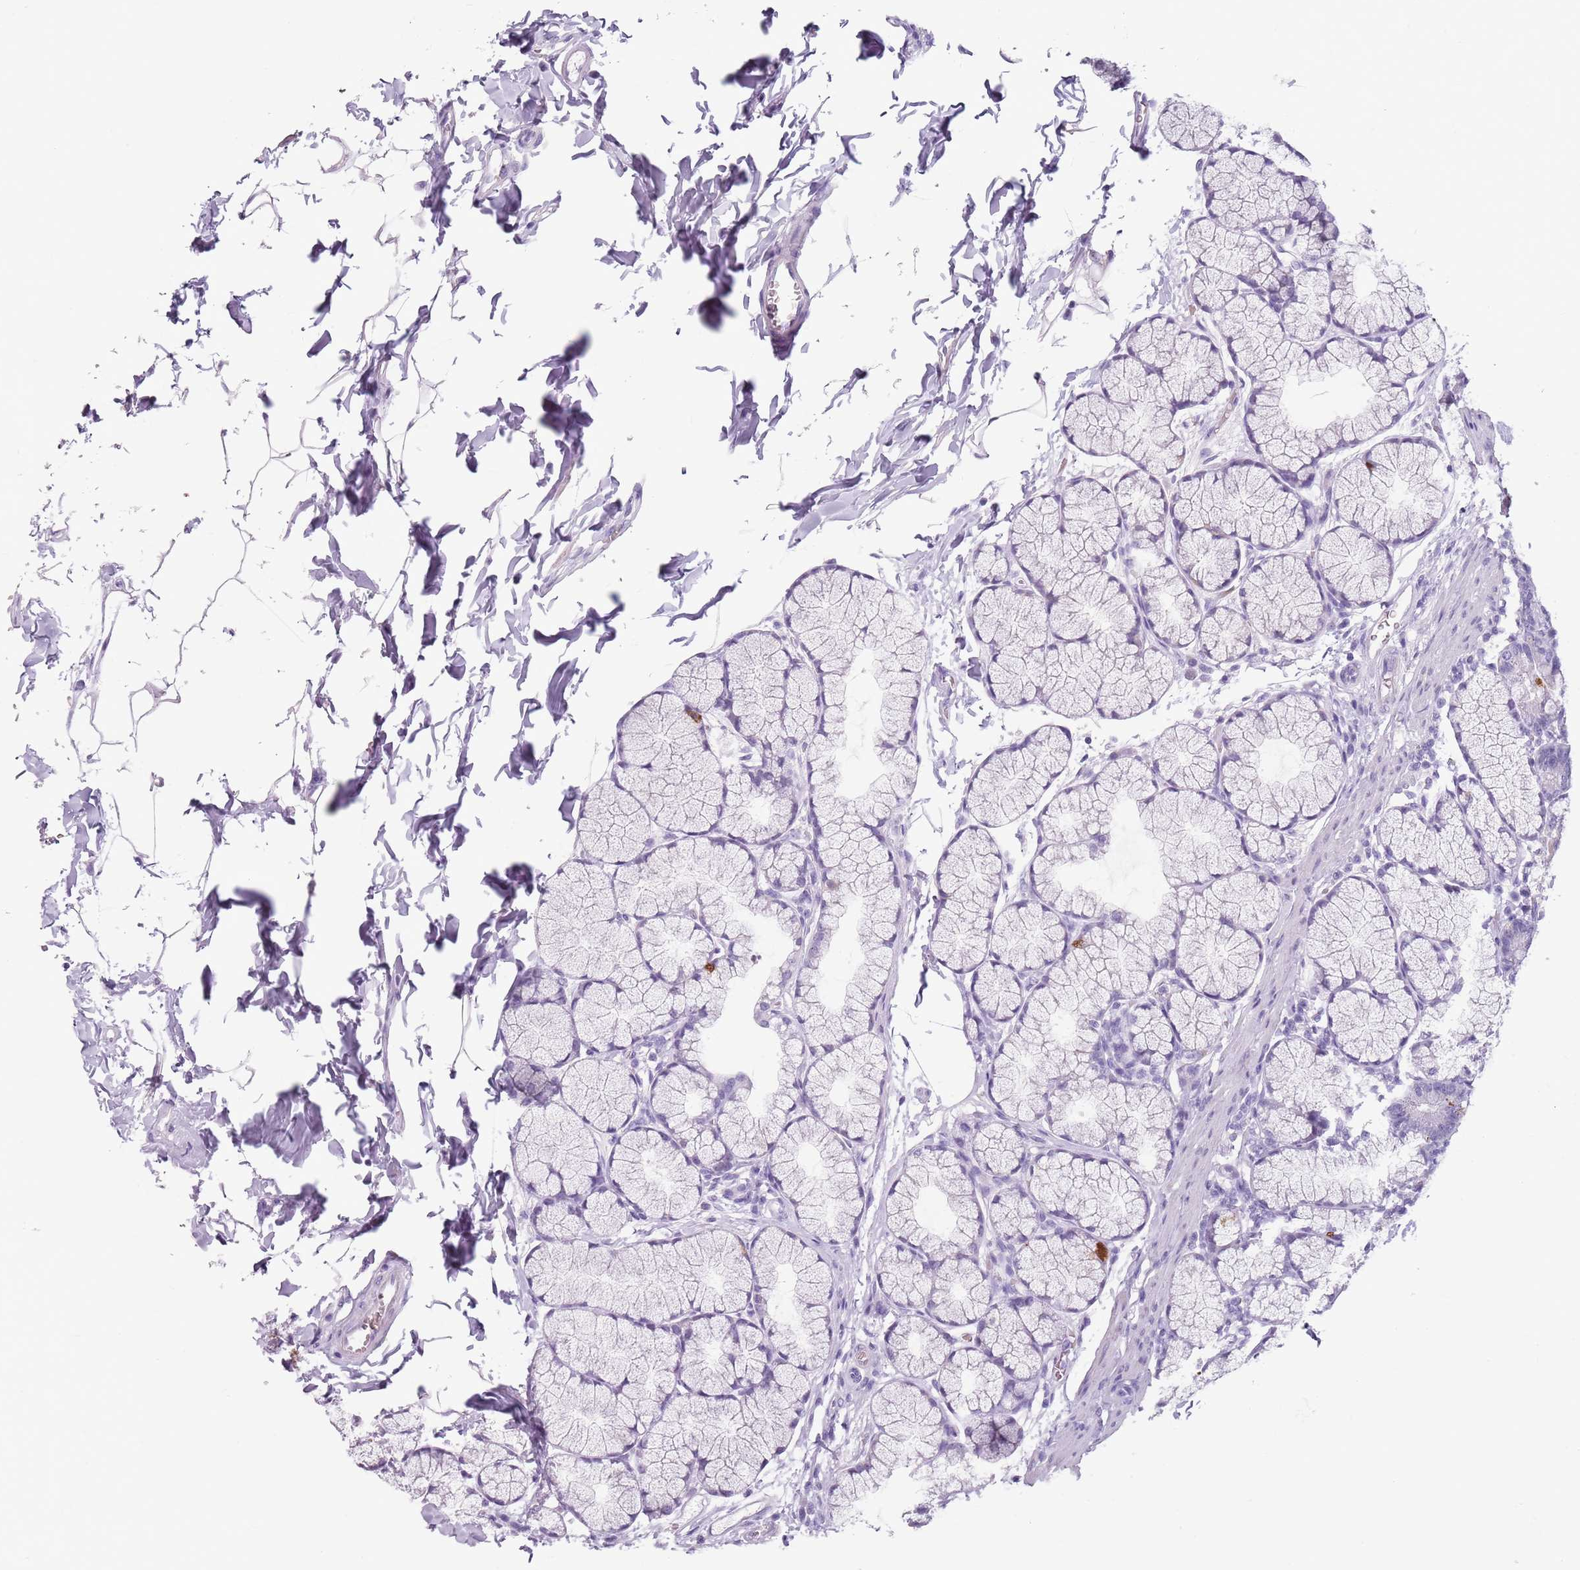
{"staining": {"intensity": "moderate", "quantity": "<25%", "location": "cytoplasmic/membranous"}, "tissue": "duodenum", "cell_type": "Glandular cells", "image_type": "normal", "snomed": [{"axis": "morphology", "description": "Normal tissue, NOS"}, {"axis": "topography", "description": "Duodenum"}], "caption": "DAB immunohistochemical staining of normal human duodenum displays moderate cytoplasmic/membranous protein positivity in approximately <25% of glandular cells.", "gene": "SPESP1", "patient": {"sex": "male", "age": 35}}